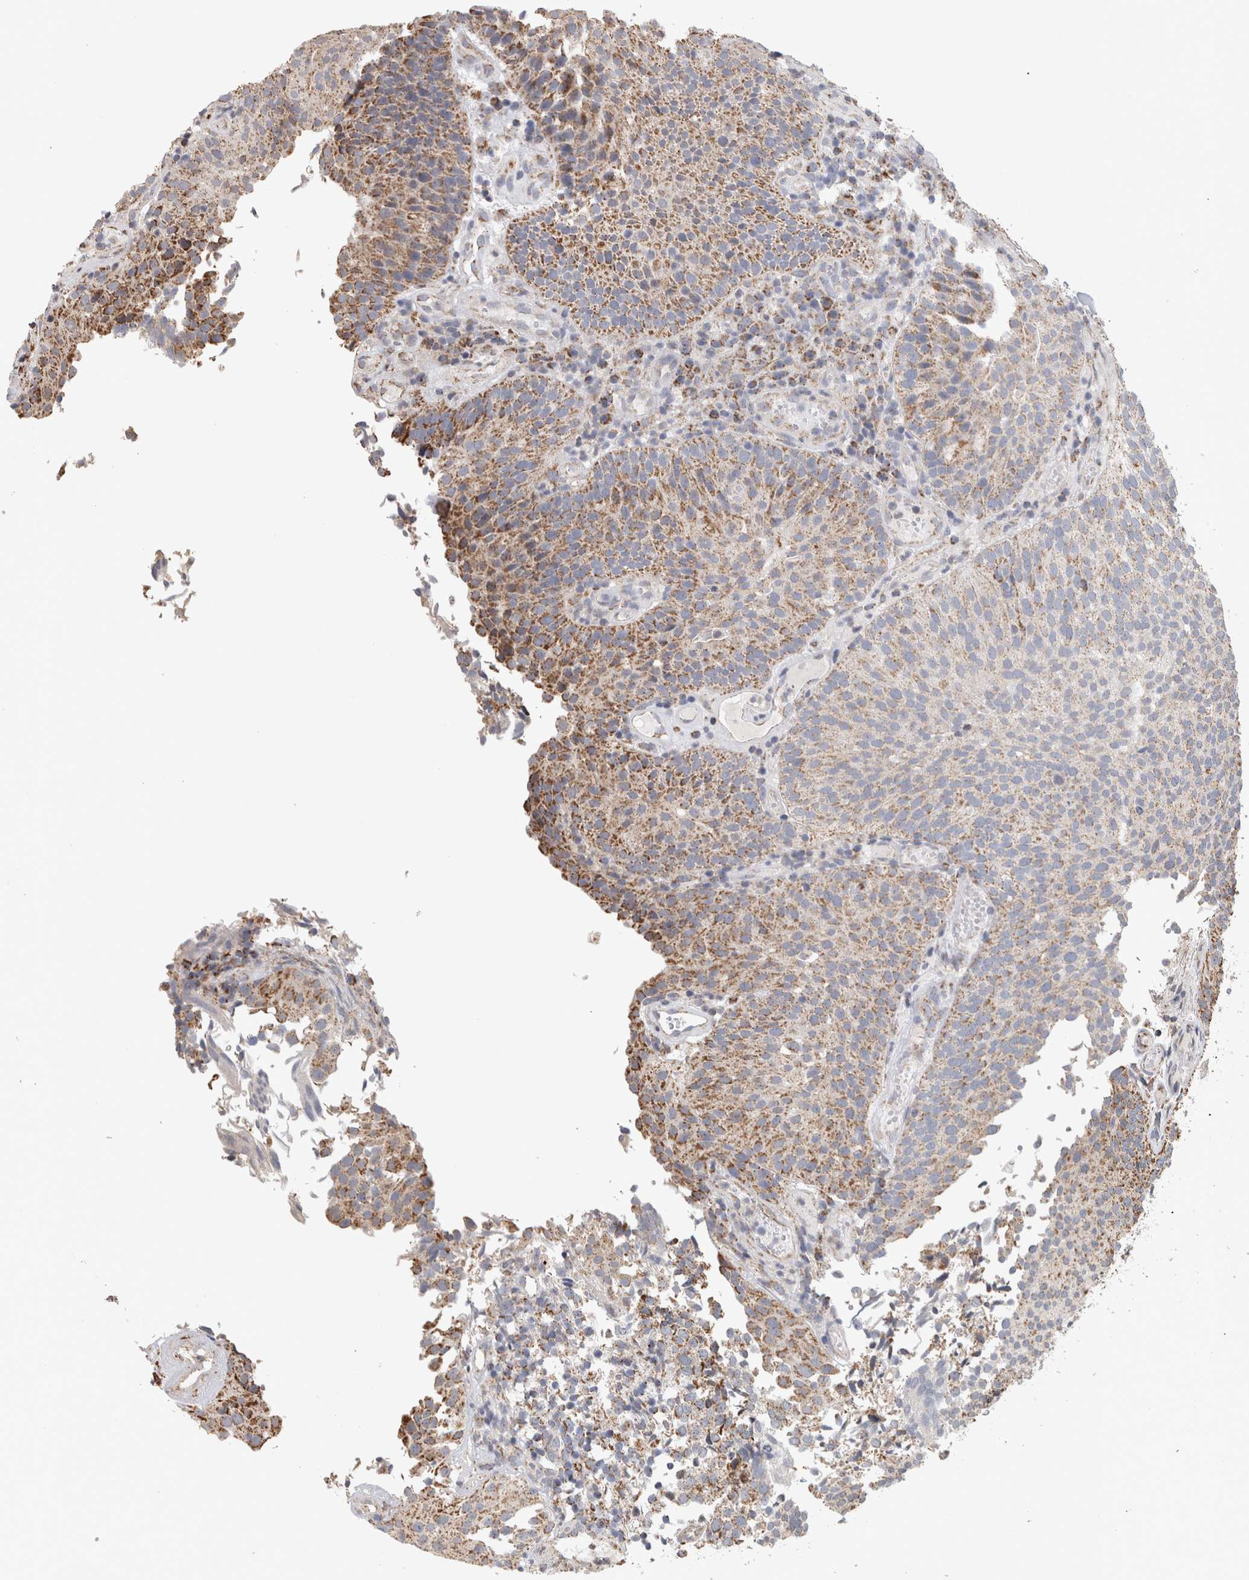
{"staining": {"intensity": "moderate", "quantity": ">75%", "location": "cytoplasmic/membranous"}, "tissue": "urothelial cancer", "cell_type": "Tumor cells", "image_type": "cancer", "snomed": [{"axis": "morphology", "description": "Urothelial carcinoma, Low grade"}, {"axis": "topography", "description": "Urinary bladder"}], "caption": "Moderate cytoplasmic/membranous expression is present in approximately >75% of tumor cells in urothelial cancer.", "gene": "ST8SIA1", "patient": {"sex": "male", "age": 86}}